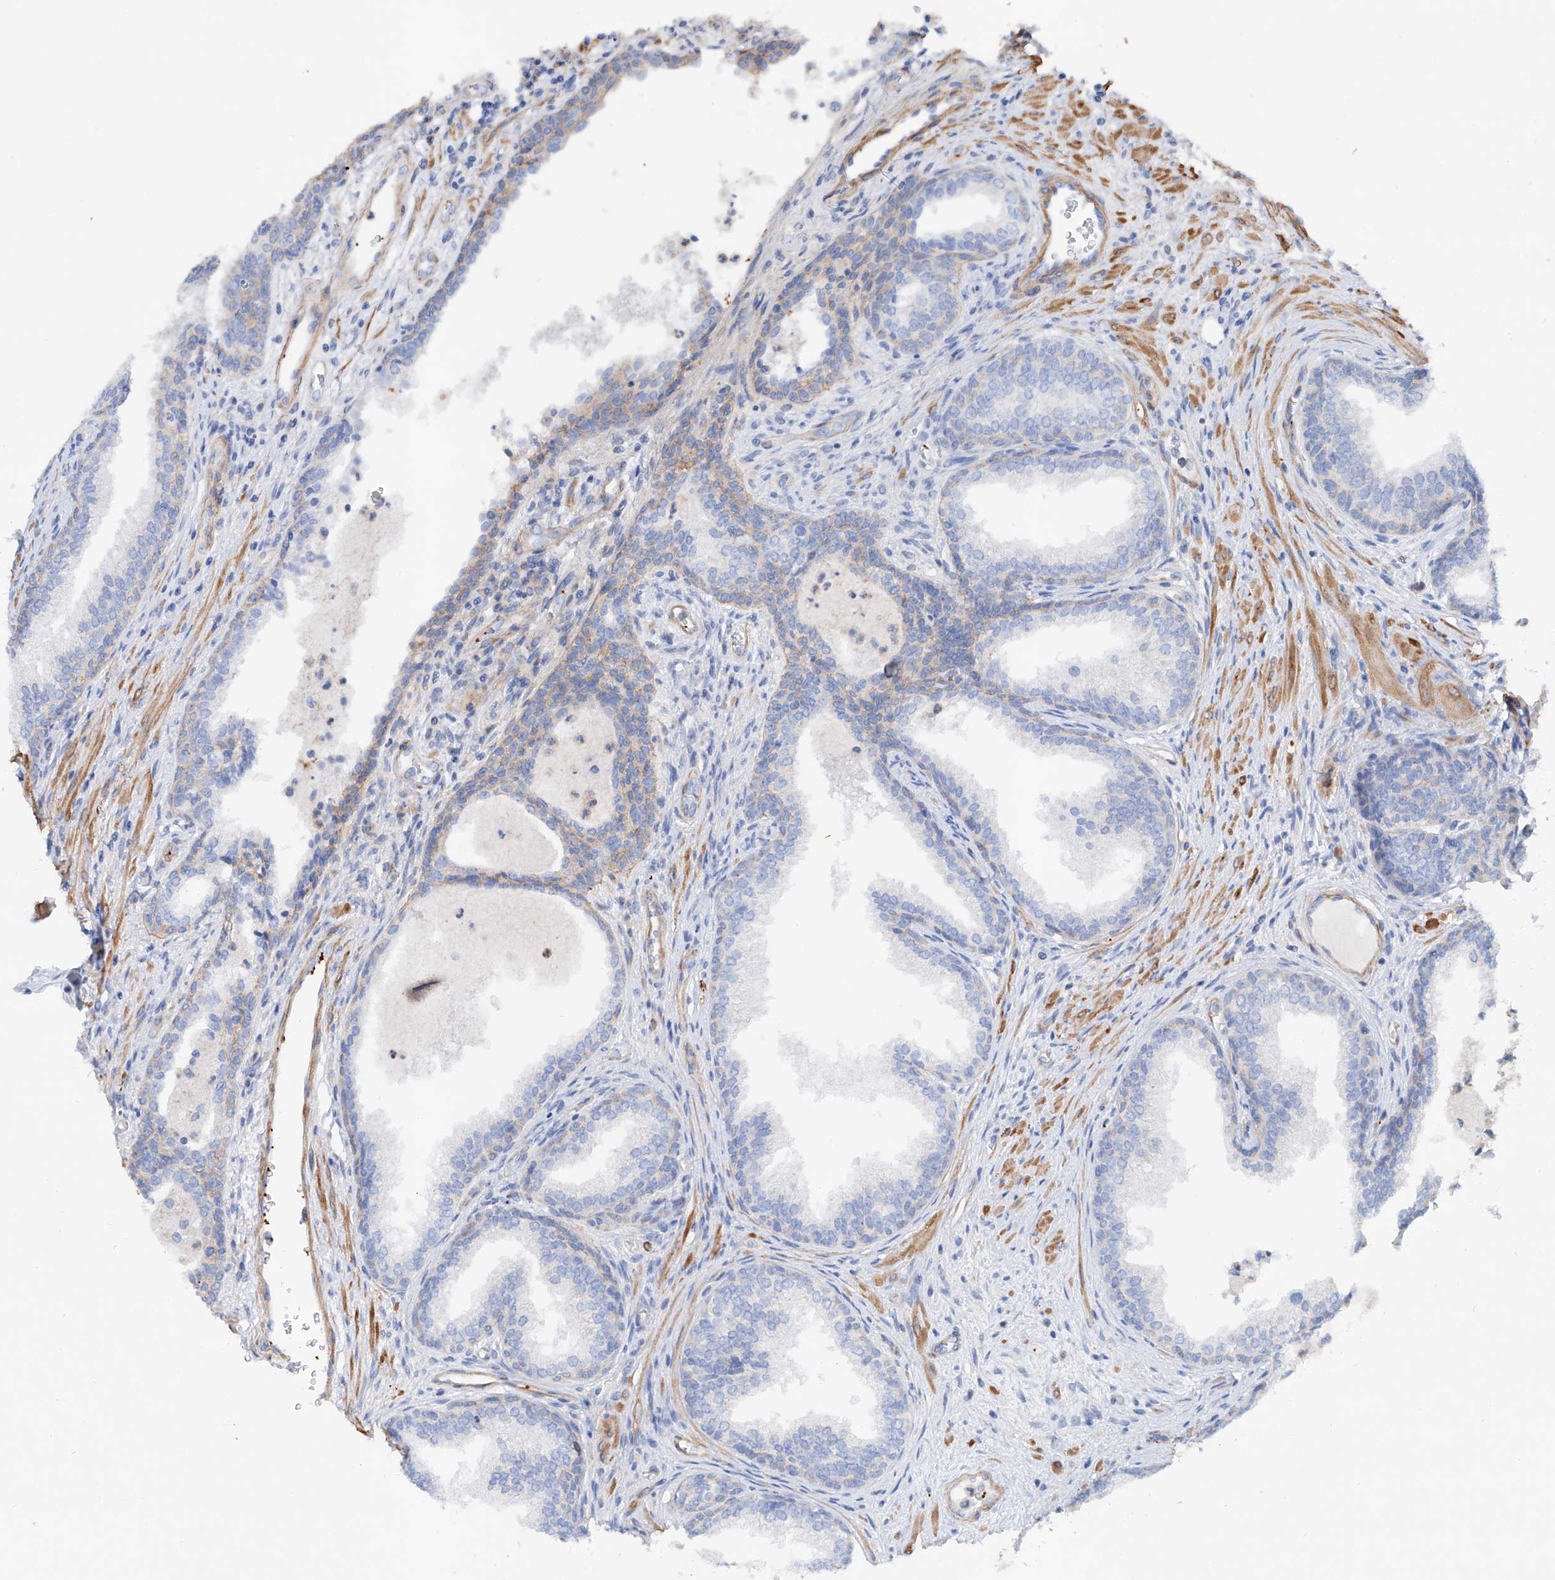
{"staining": {"intensity": "negative", "quantity": "none", "location": "none"}, "tissue": "prostate", "cell_type": "Glandular cells", "image_type": "normal", "snomed": [{"axis": "morphology", "description": "Normal tissue, NOS"}, {"axis": "topography", "description": "Prostate"}], "caption": "The photomicrograph demonstrates no staining of glandular cells in benign prostate.", "gene": "TAS2R60", "patient": {"sex": "male", "age": 76}}